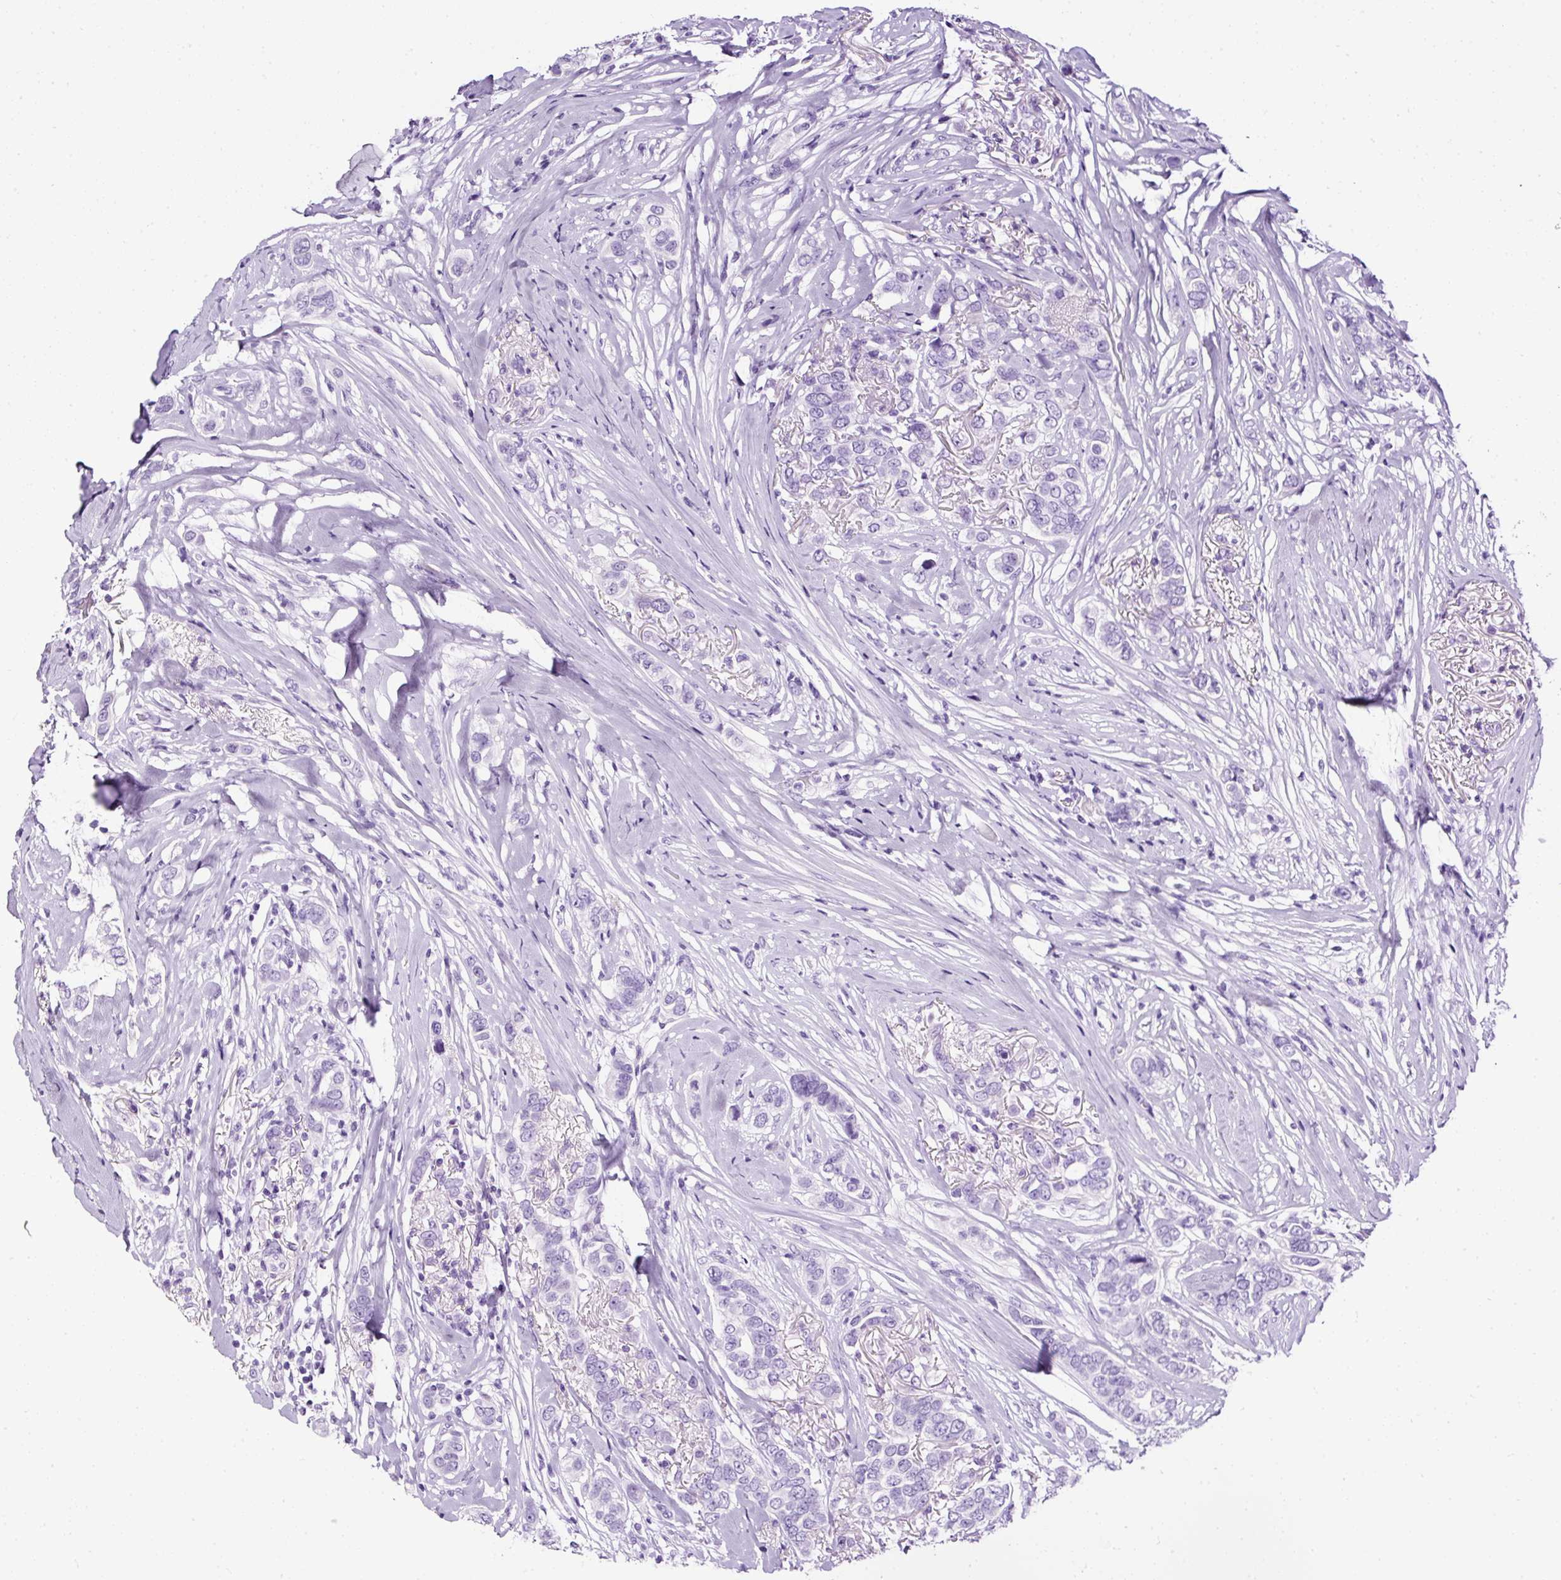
{"staining": {"intensity": "negative", "quantity": "none", "location": "none"}, "tissue": "breast cancer", "cell_type": "Tumor cells", "image_type": "cancer", "snomed": [{"axis": "morphology", "description": "Lobular carcinoma"}, {"axis": "topography", "description": "Breast"}], "caption": "IHC of breast lobular carcinoma exhibits no staining in tumor cells. (Brightfield microscopy of DAB (3,3'-diaminobenzidine) immunohistochemistry (IHC) at high magnification).", "gene": "NTS", "patient": {"sex": "female", "age": 51}}